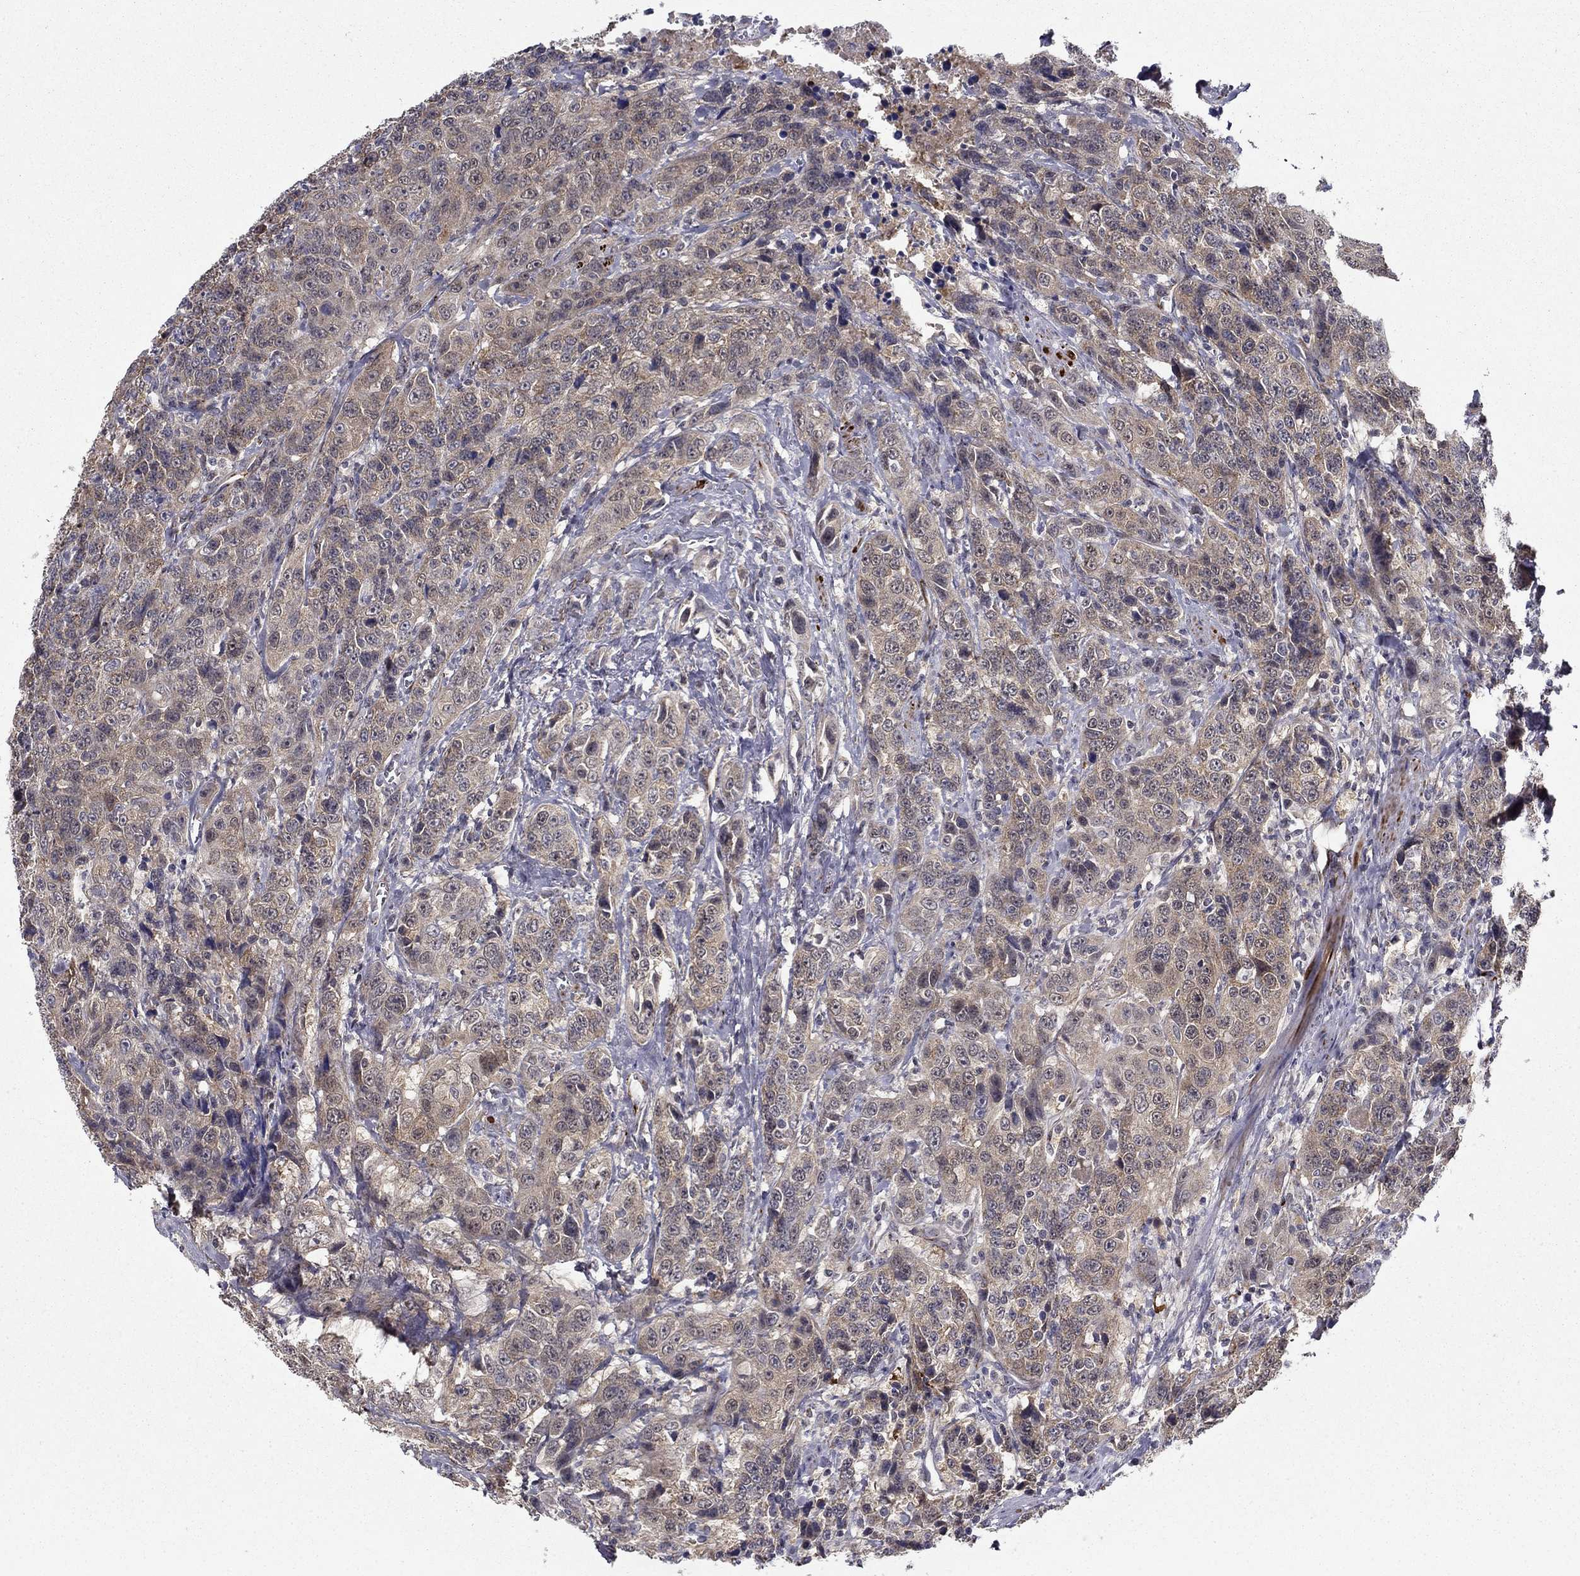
{"staining": {"intensity": "moderate", "quantity": "<25%", "location": "cytoplasmic/membranous"}, "tissue": "urothelial cancer", "cell_type": "Tumor cells", "image_type": "cancer", "snomed": [{"axis": "morphology", "description": "Urothelial carcinoma, NOS"}, {"axis": "morphology", "description": "Urothelial carcinoma, High grade"}, {"axis": "topography", "description": "Urinary bladder"}], "caption": "Urothelial cancer stained for a protein demonstrates moderate cytoplasmic/membranous positivity in tumor cells.", "gene": "LACTB2", "patient": {"sex": "female", "age": 73}}